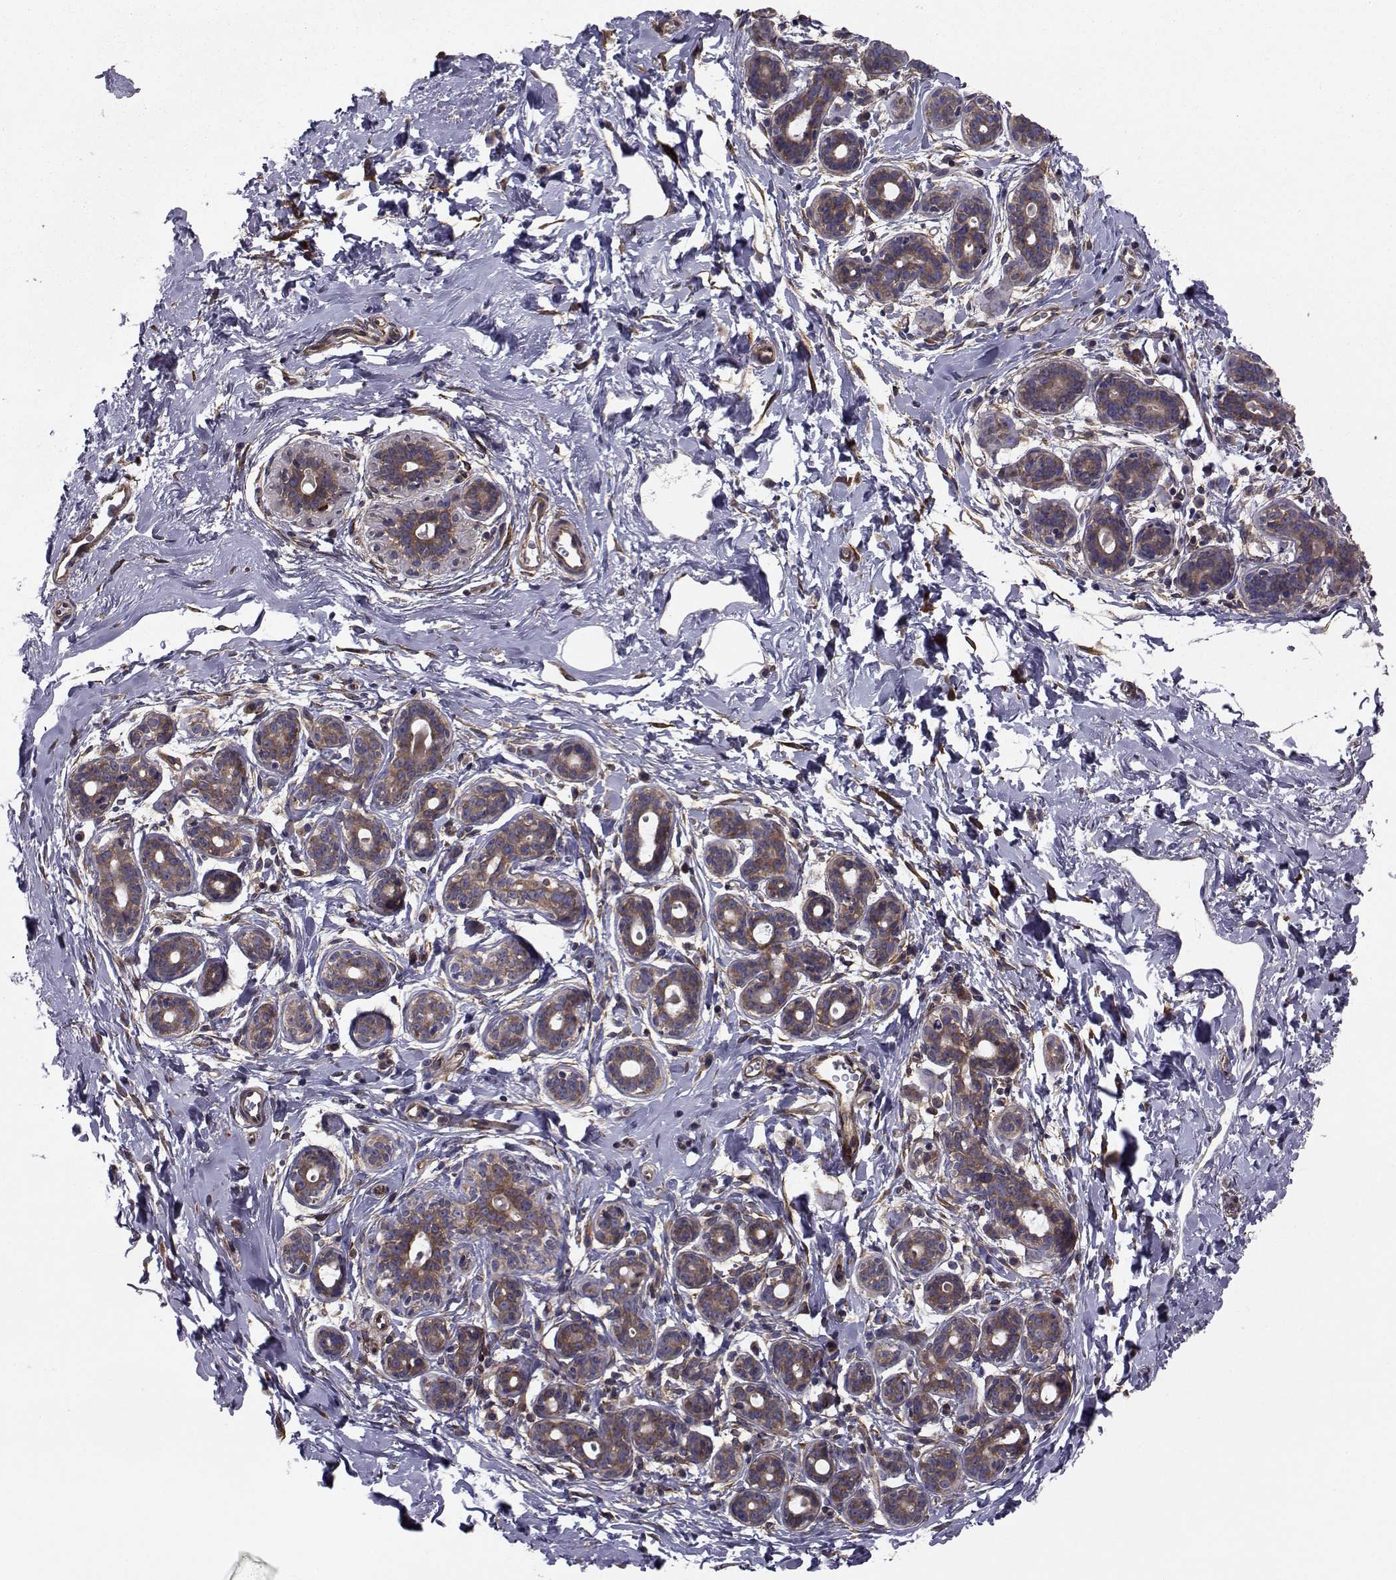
{"staining": {"intensity": "negative", "quantity": "none", "location": "none"}, "tissue": "breast", "cell_type": "Adipocytes", "image_type": "normal", "snomed": [{"axis": "morphology", "description": "Normal tissue, NOS"}, {"axis": "topography", "description": "Breast"}], "caption": "This is a micrograph of immunohistochemistry staining of unremarkable breast, which shows no staining in adipocytes.", "gene": "TRIP10", "patient": {"sex": "female", "age": 43}}